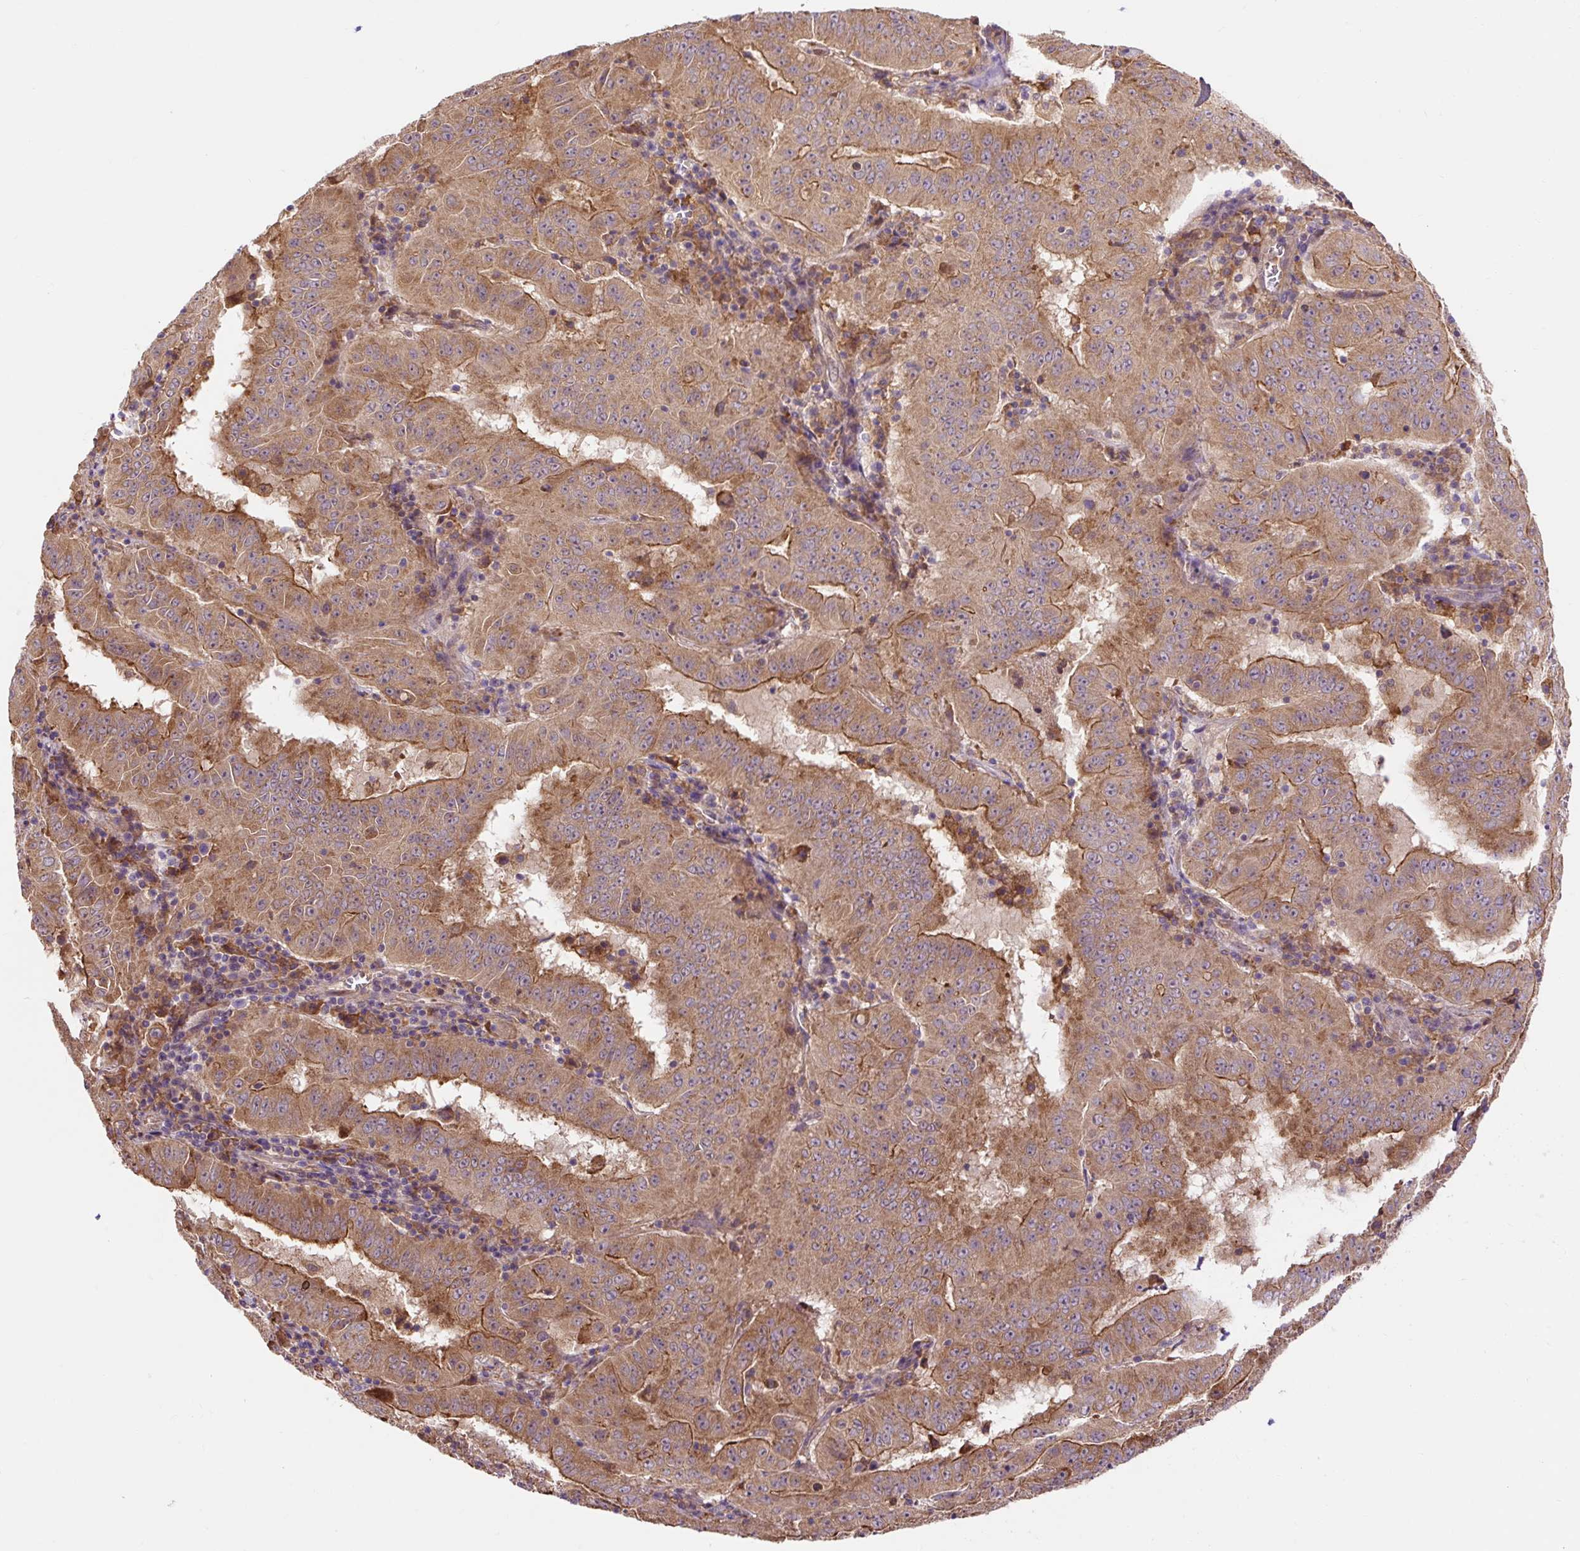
{"staining": {"intensity": "moderate", "quantity": ">75%", "location": "cytoplasmic/membranous"}, "tissue": "pancreatic cancer", "cell_type": "Tumor cells", "image_type": "cancer", "snomed": [{"axis": "morphology", "description": "Adenocarcinoma, NOS"}, {"axis": "topography", "description": "Pancreas"}], "caption": "Immunohistochemical staining of pancreatic adenocarcinoma shows medium levels of moderate cytoplasmic/membranous expression in about >75% of tumor cells.", "gene": "TRIAP1", "patient": {"sex": "male", "age": 63}}